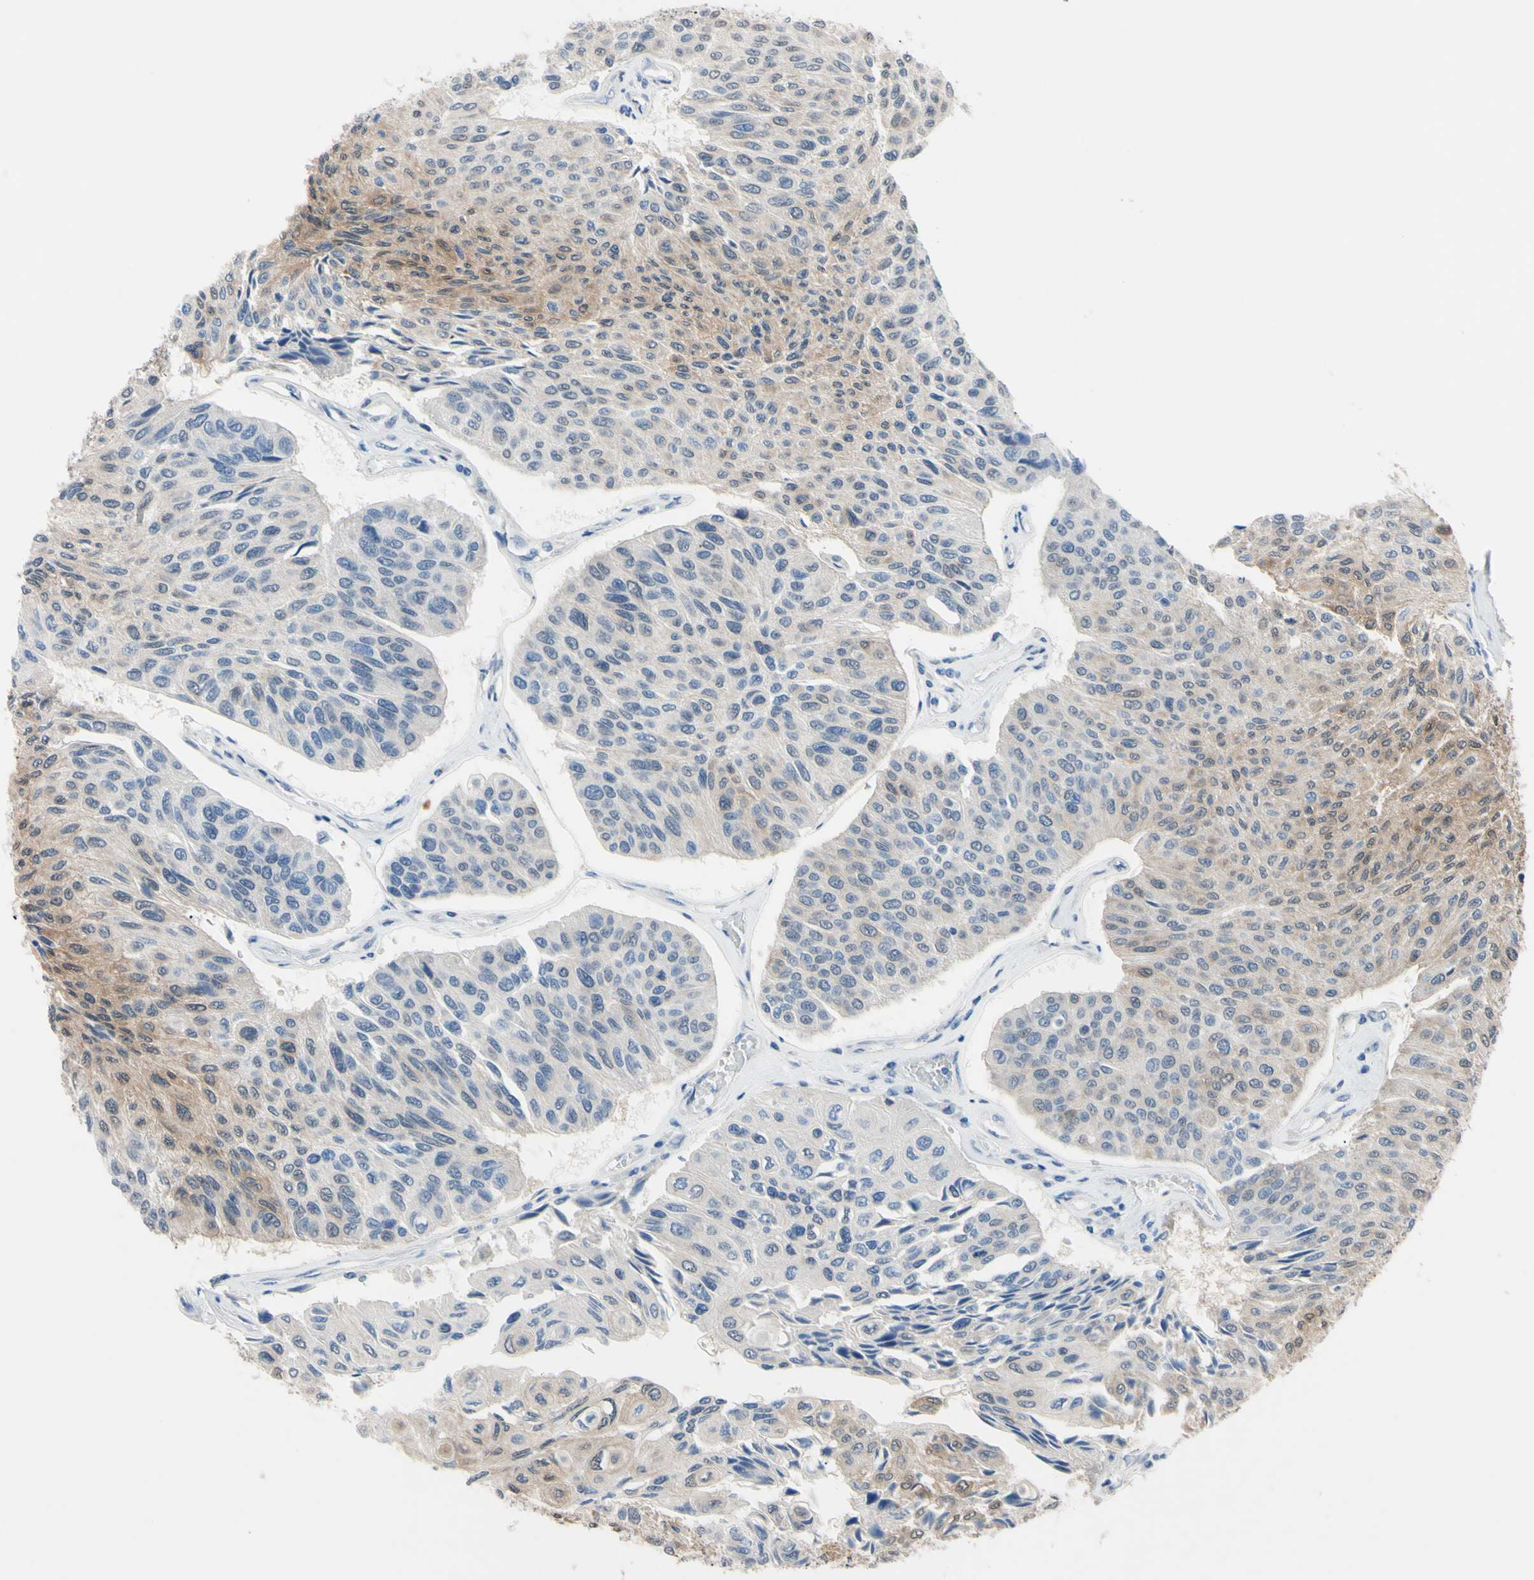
{"staining": {"intensity": "moderate", "quantity": "<25%", "location": "cytoplasmic/membranous"}, "tissue": "urothelial cancer", "cell_type": "Tumor cells", "image_type": "cancer", "snomed": [{"axis": "morphology", "description": "Urothelial carcinoma, High grade"}, {"axis": "topography", "description": "Urinary bladder"}], "caption": "Immunohistochemical staining of human urothelial carcinoma (high-grade) demonstrates moderate cytoplasmic/membranous protein expression in about <25% of tumor cells. (DAB (3,3'-diaminobenzidine) IHC, brown staining for protein, blue staining for nuclei).", "gene": "NOL3", "patient": {"sex": "male", "age": 66}}